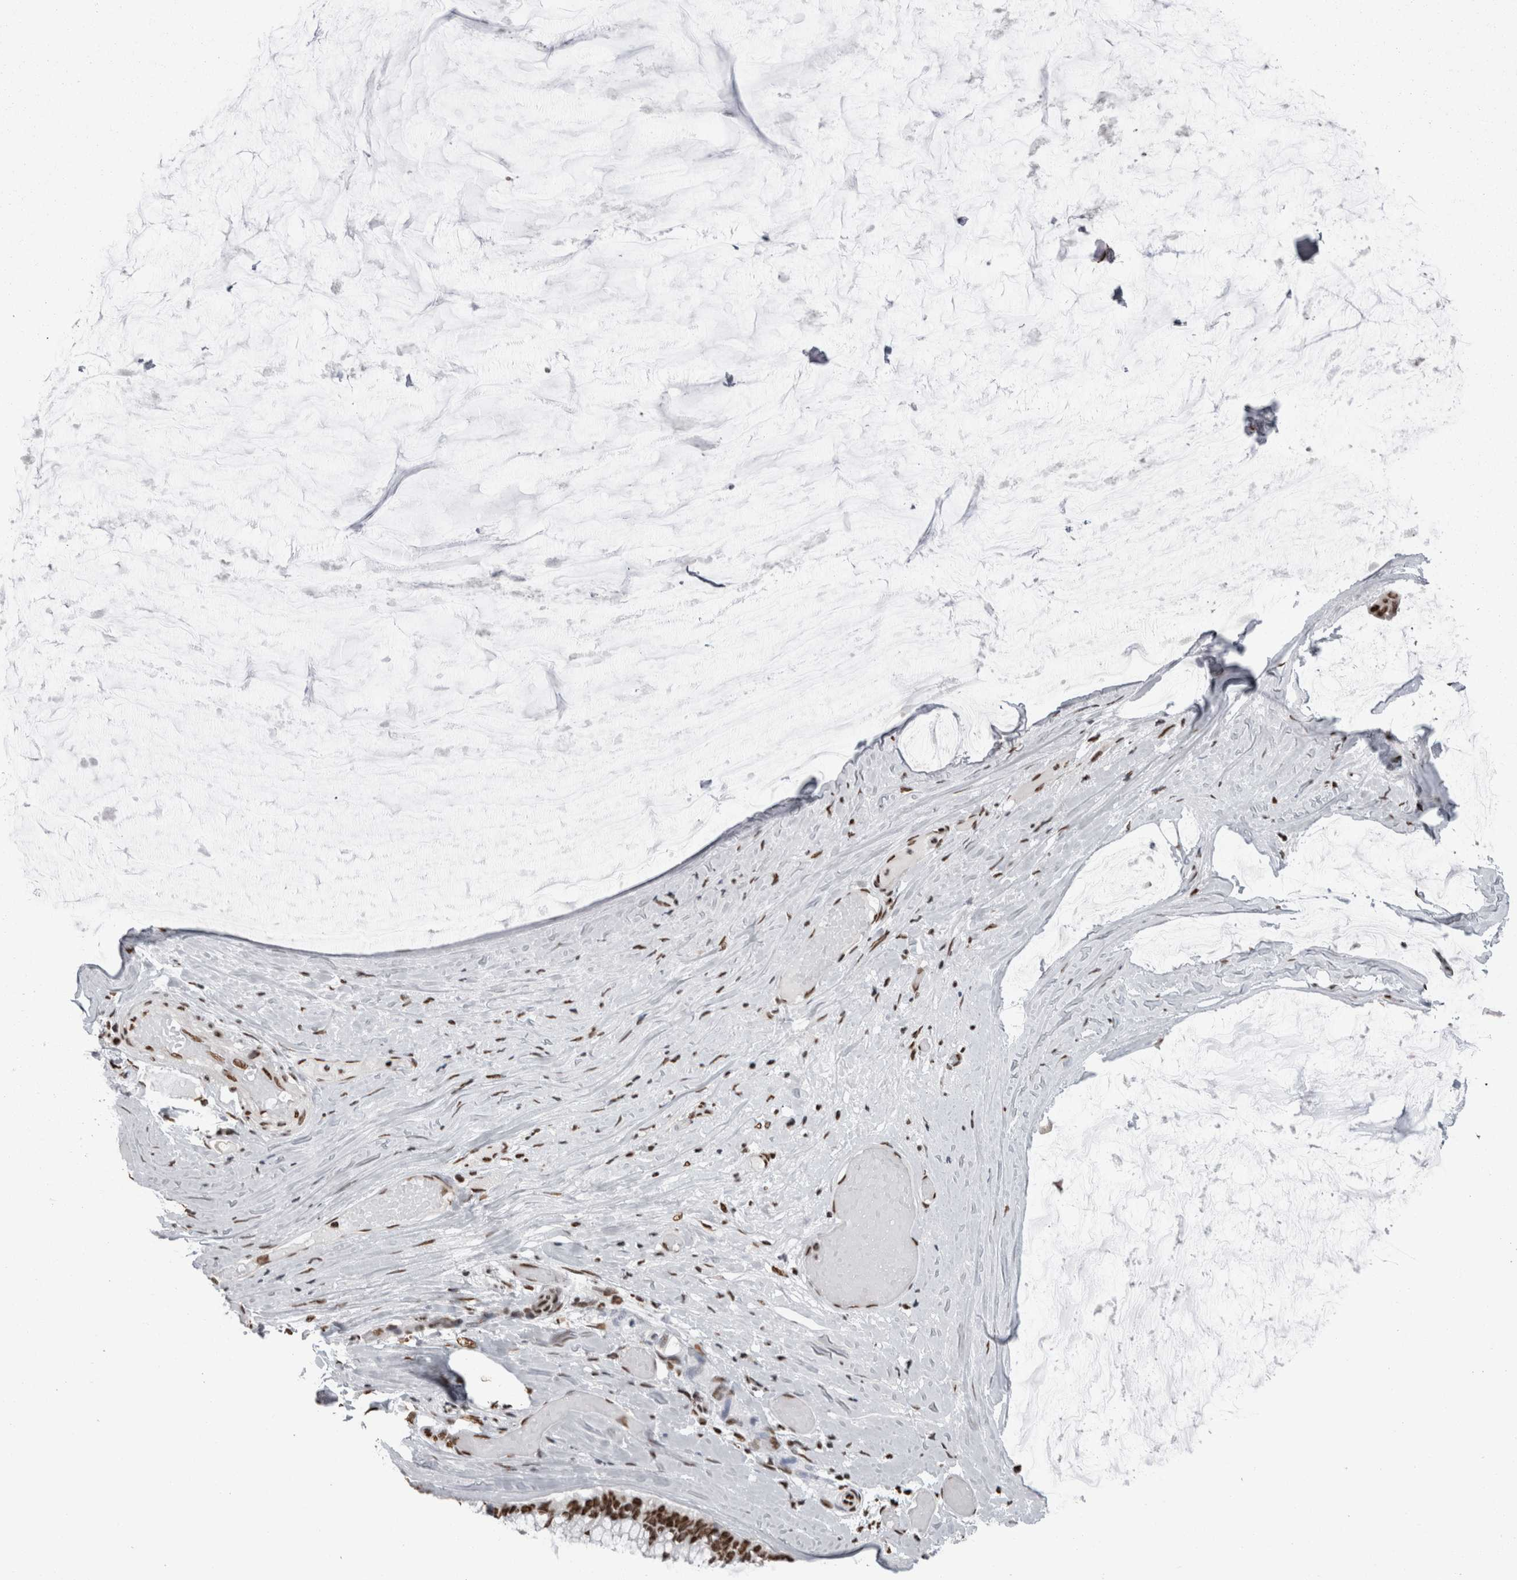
{"staining": {"intensity": "strong", "quantity": ">75%", "location": "nuclear"}, "tissue": "ovarian cancer", "cell_type": "Tumor cells", "image_type": "cancer", "snomed": [{"axis": "morphology", "description": "Cystadenocarcinoma, mucinous, NOS"}, {"axis": "topography", "description": "Ovary"}], "caption": "Immunohistochemistry staining of mucinous cystadenocarcinoma (ovarian), which displays high levels of strong nuclear staining in about >75% of tumor cells indicating strong nuclear protein expression. The staining was performed using DAB (brown) for protein detection and nuclei were counterstained in hematoxylin (blue).", "gene": "HNRNPM", "patient": {"sex": "female", "age": 39}}